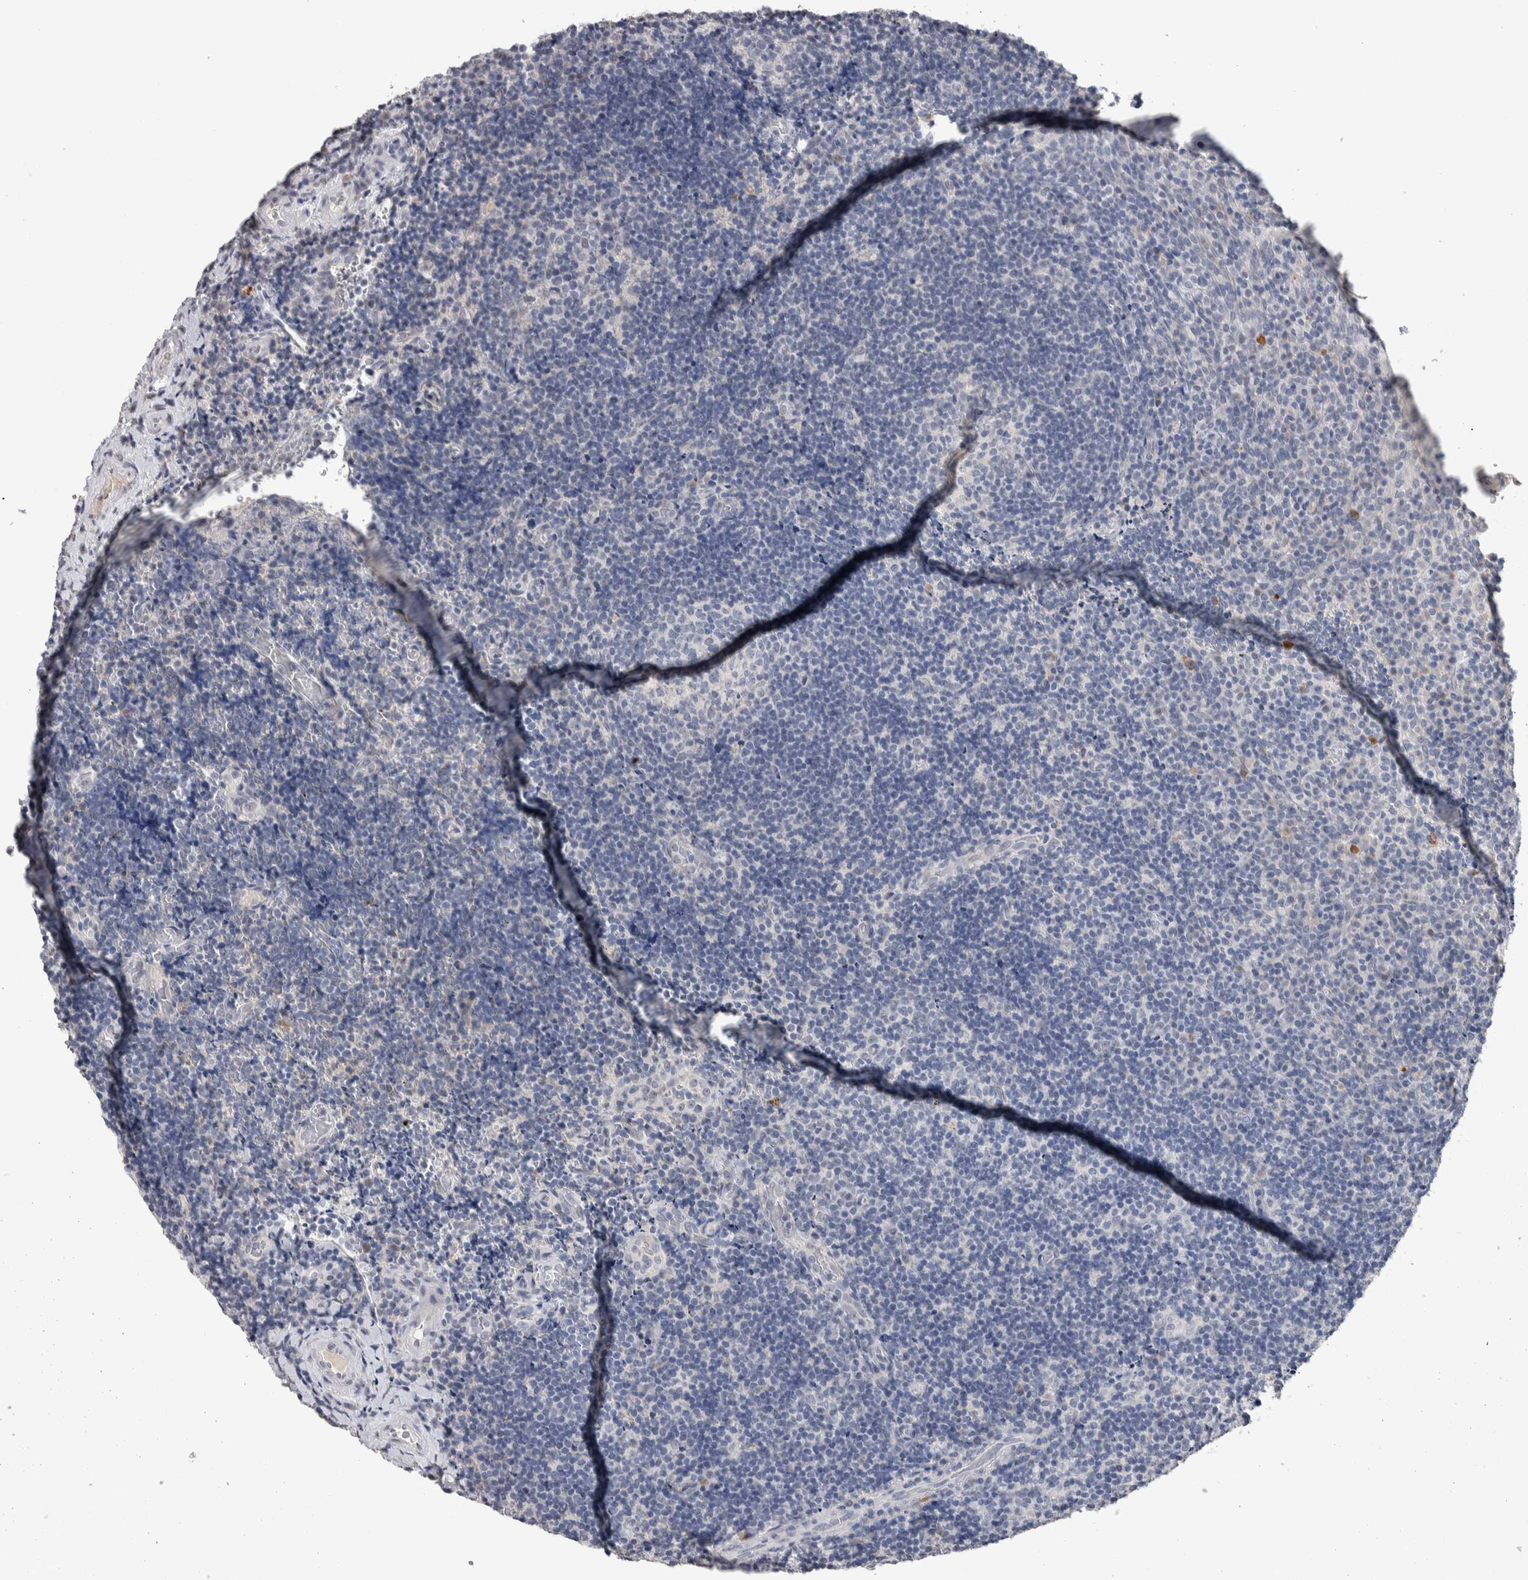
{"staining": {"intensity": "negative", "quantity": "none", "location": "none"}, "tissue": "lymphoma", "cell_type": "Tumor cells", "image_type": "cancer", "snomed": [{"axis": "morphology", "description": "Malignant lymphoma, non-Hodgkin's type, High grade"}, {"axis": "topography", "description": "Tonsil"}], "caption": "Tumor cells show no significant positivity in malignant lymphoma, non-Hodgkin's type (high-grade). (Immunohistochemistry (ihc), brightfield microscopy, high magnification).", "gene": "TMEM102", "patient": {"sex": "female", "age": 36}}